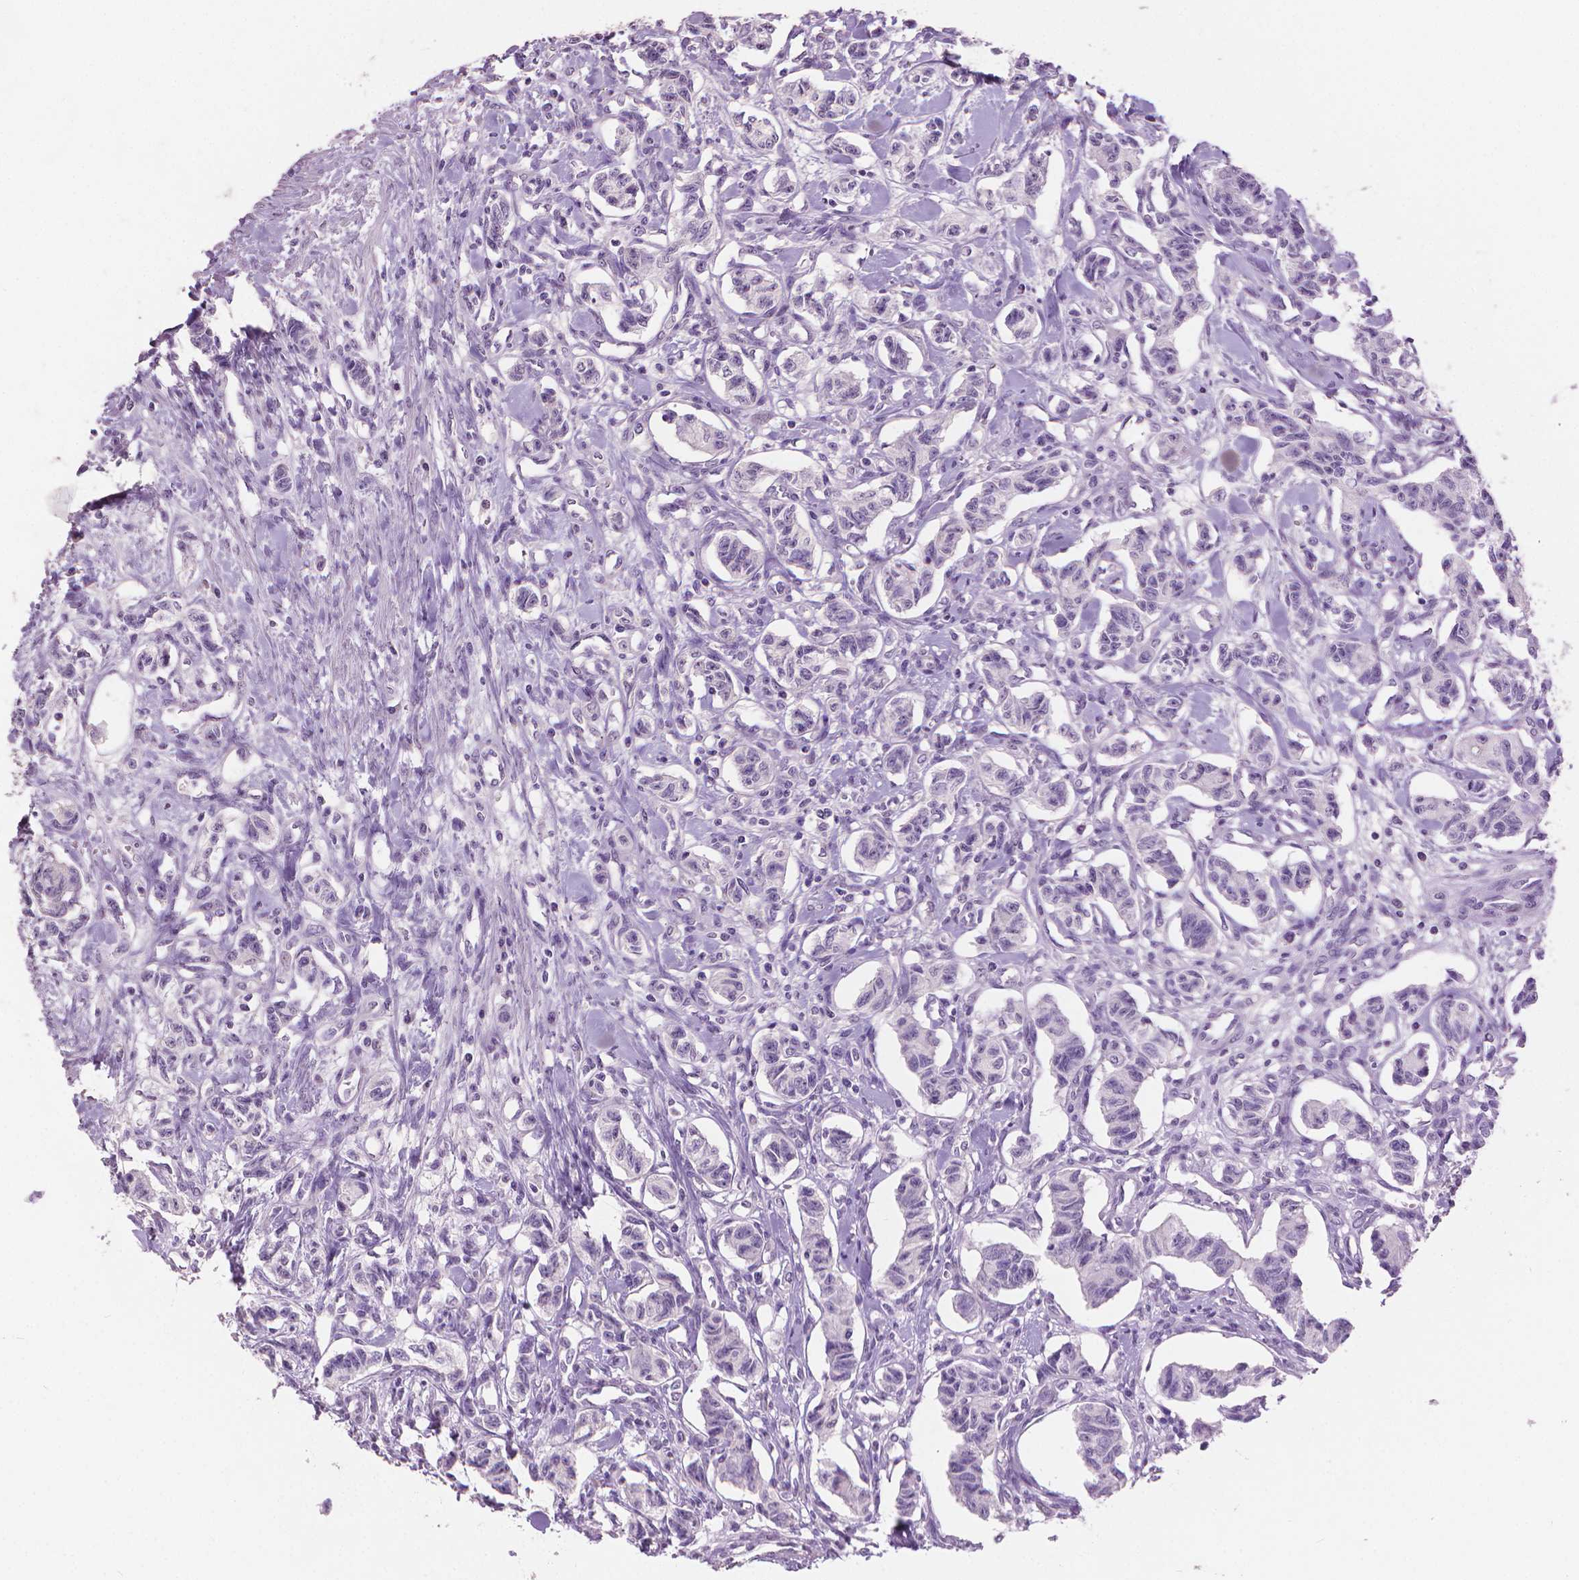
{"staining": {"intensity": "negative", "quantity": "none", "location": "none"}, "tissue": "carcinoid", "cell_type": "Tumor cells", "image_type": "cancer", "snomed": [{"axis": "morphology", "description": "Carcinoid, malignant, NOS"}, {"axis": "topography", "description": "Kidney"}], "caption": "The histopathology image reveals no staining of tumor cells in malignant carcinoid.", "gene": "MLANA", "patient": {"sex": "female", "age": 41}}